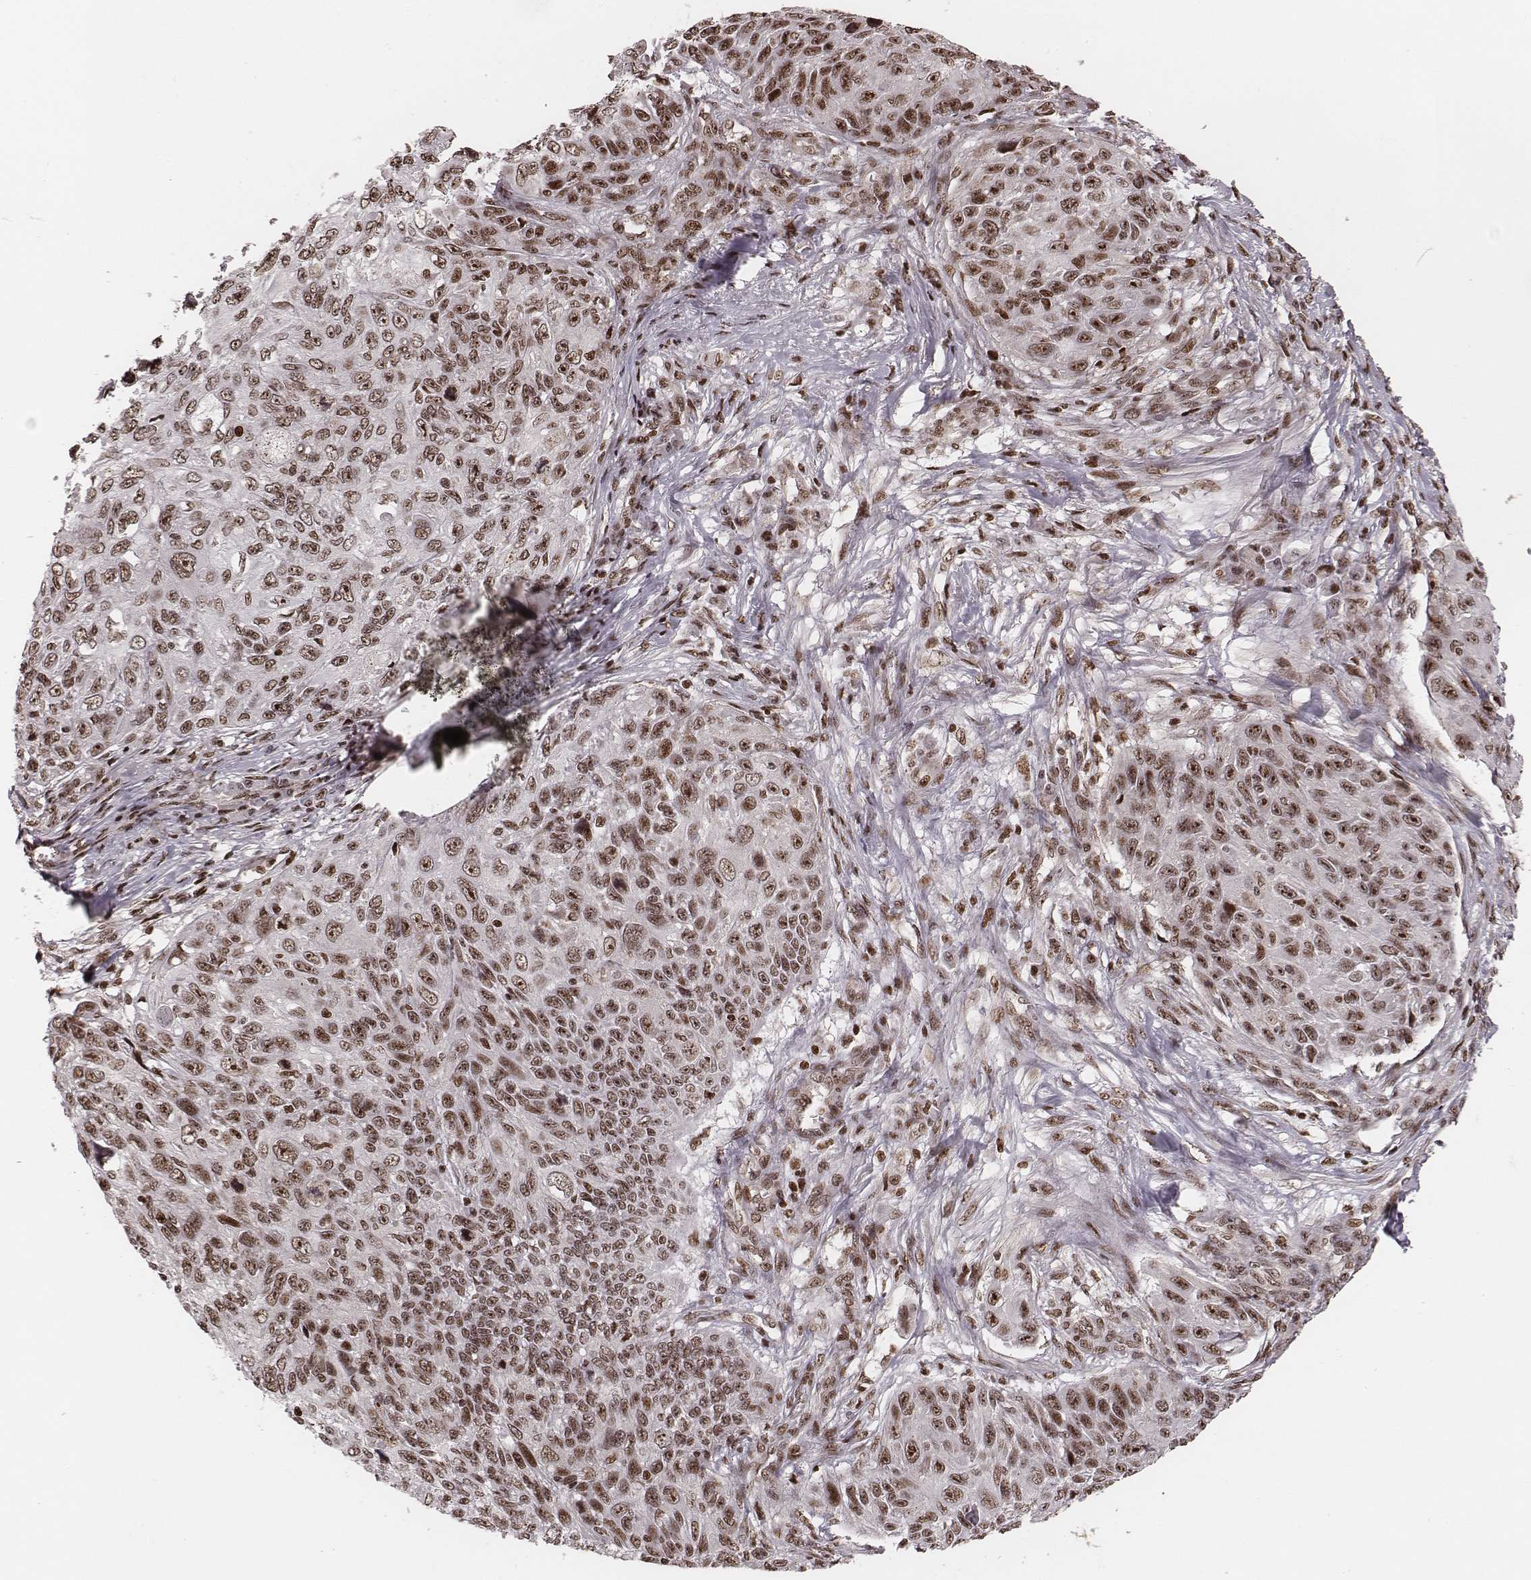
{"staining": {"intensity": "moderate", "quantity": "25%-75%", "location": "nuclear"}, "tissue": "skin cancer", "cell_type": "Tumor cells", "image_type": "cancer", "snomed": [{"axis": "morphology", "description": "Squamous cell carcinoma, NOS"}, {"axis": "topography", "description": "Skin"}], "caption": "Immunohistochemical staining of skin cancer reveals medium levels of moderate nuclear positivity in approximately 25%-75% of tumor cells.", "gene": "VRK3", "patient": {"sex": "male", "age": 92}}